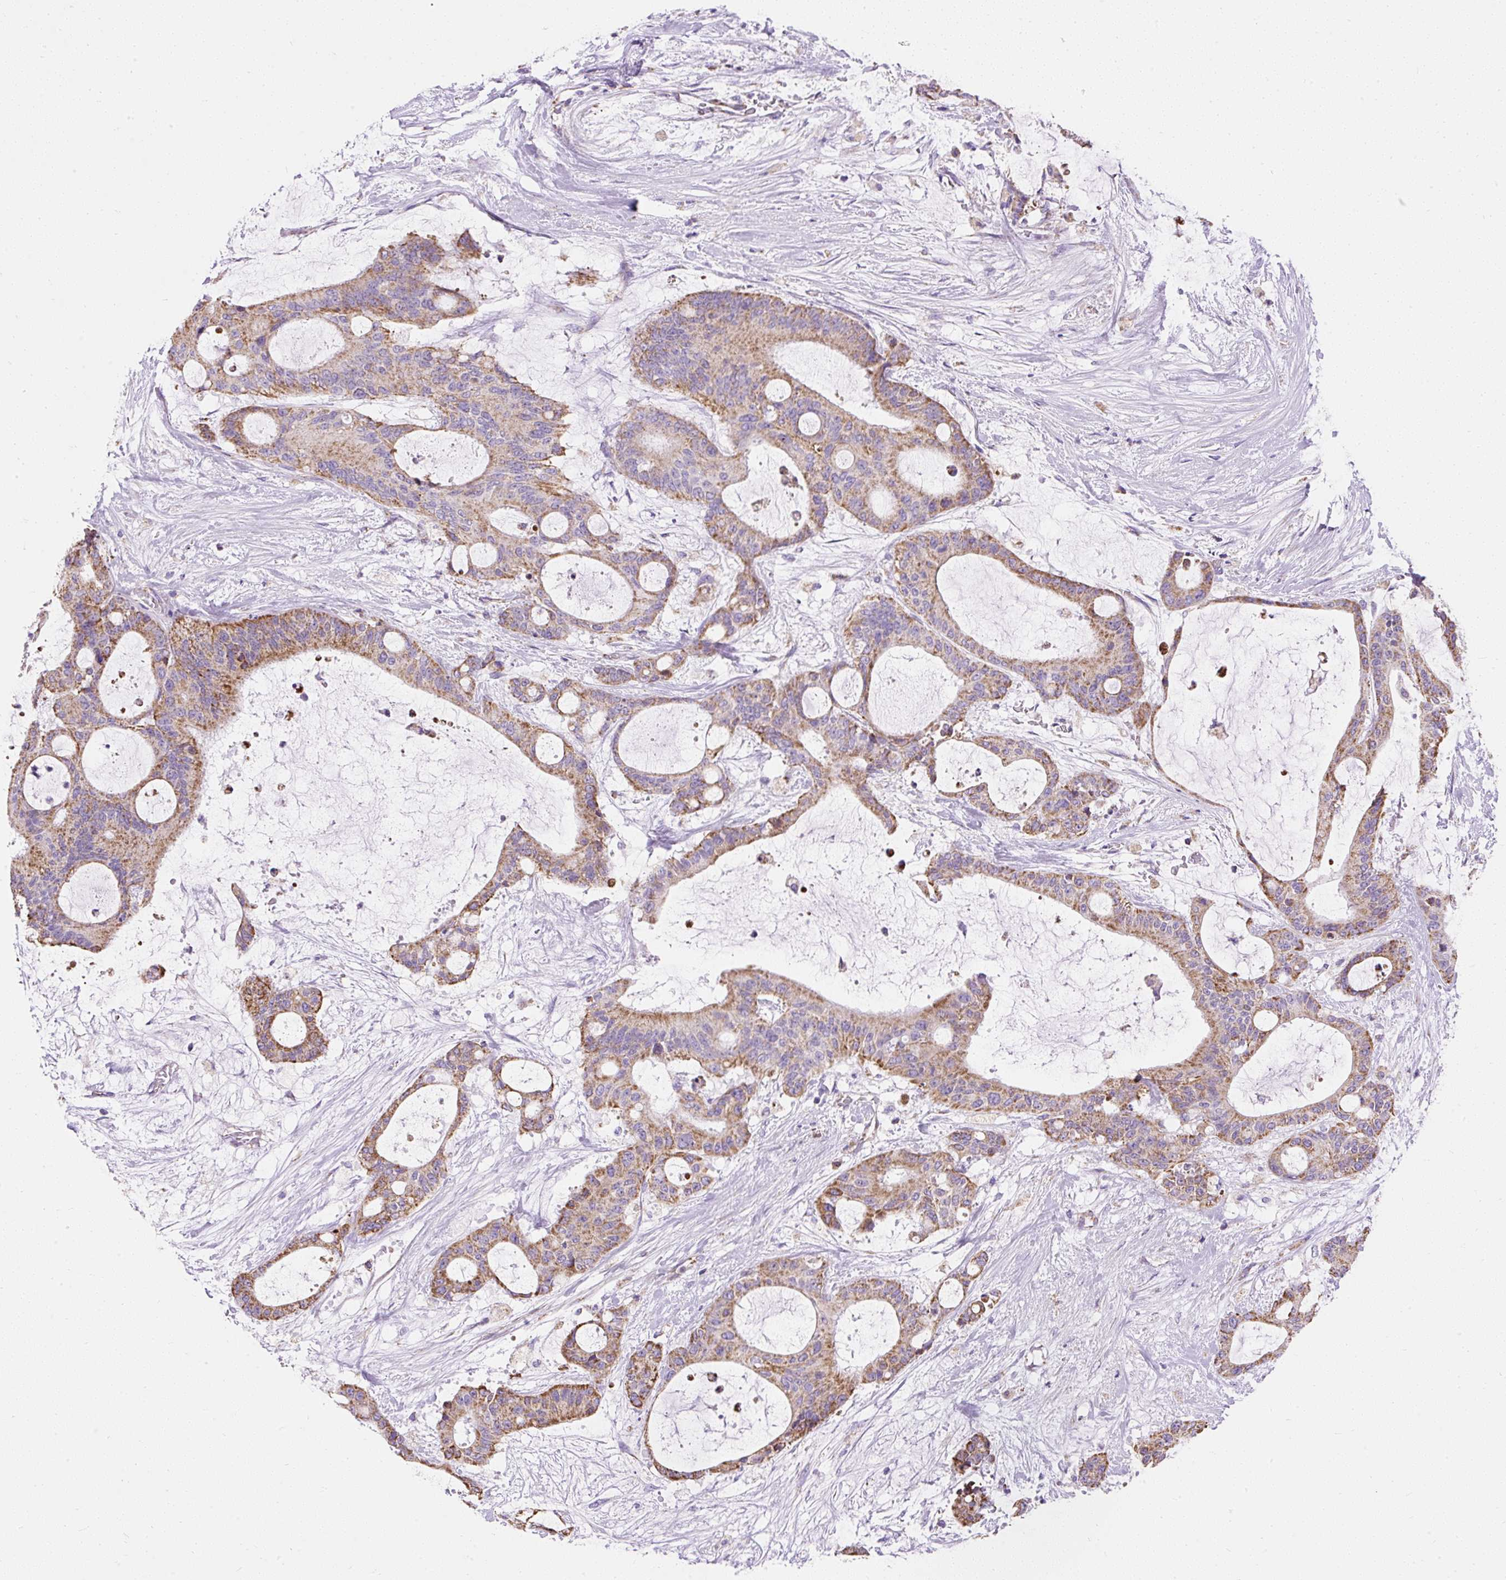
{"staining": {"intensity": "moderate", "quantity": ">75%", "location": "cytoplasmic/membranous"}, "tissue": "liver cancer", "cell_type": "Tumor cells", "image_type": "cancer", "snomed": [{"axis": "morphology", "description": "Normal tissue, NOS"}, {"axis": "morphology", "description": "Cholangiocarcinoma"}, {"axis": "topography", "description": "Liver"}, {"axis": "topography", "description": "Peripheral nerve tissue"}], "caption": "The micrograph exhibits a brown stain indicating the presence of a protein in the cytoplasmic/membranous of tumor cells in liver cholangiocarcinoma.", "gene": "DAAM2", "patient": {"sex": "female", "age": 73}}